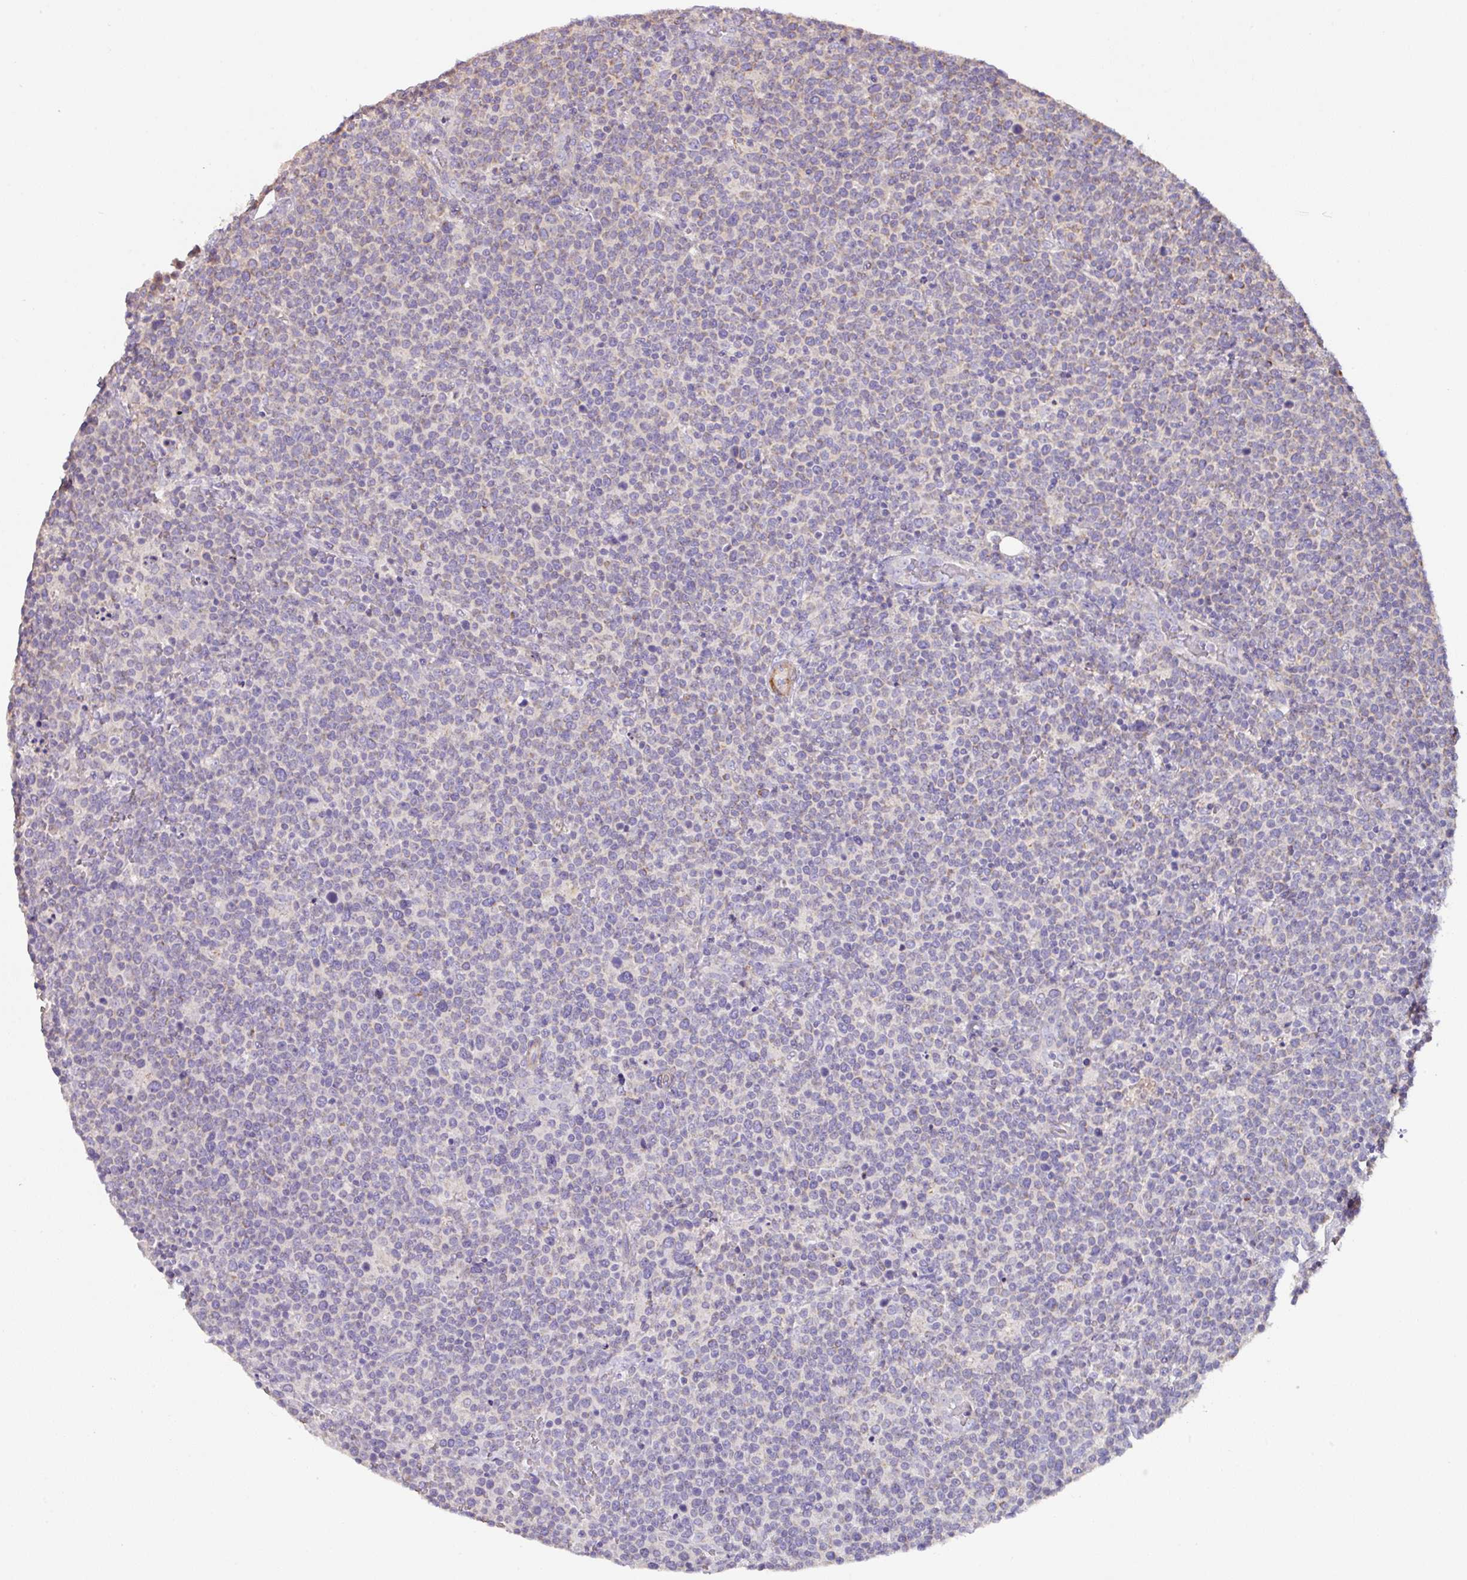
{"staining": {"intensity": "negative", "quantity": "none", "location": "none"}, "tissue": "lymphoma", "cell_type": "Tumor cells", "image_type": "cancer", "snomed": [{"axis": "morphology", "description": "Malignant lymphoma, non-Hodgkin's type, High grade"}, {"axis": "topography", "description": "Lymph node"}], "caption": "Tumor cells are negative for protein expression in human malignant lymphoma, non-Hodgkin's type (high-grade). (DAB (3,3'-diaminobenzidine) IHC with hematoxylin counter stain).", "gene": "MRRF", "patient": {"sex": "male", "age": 61}}